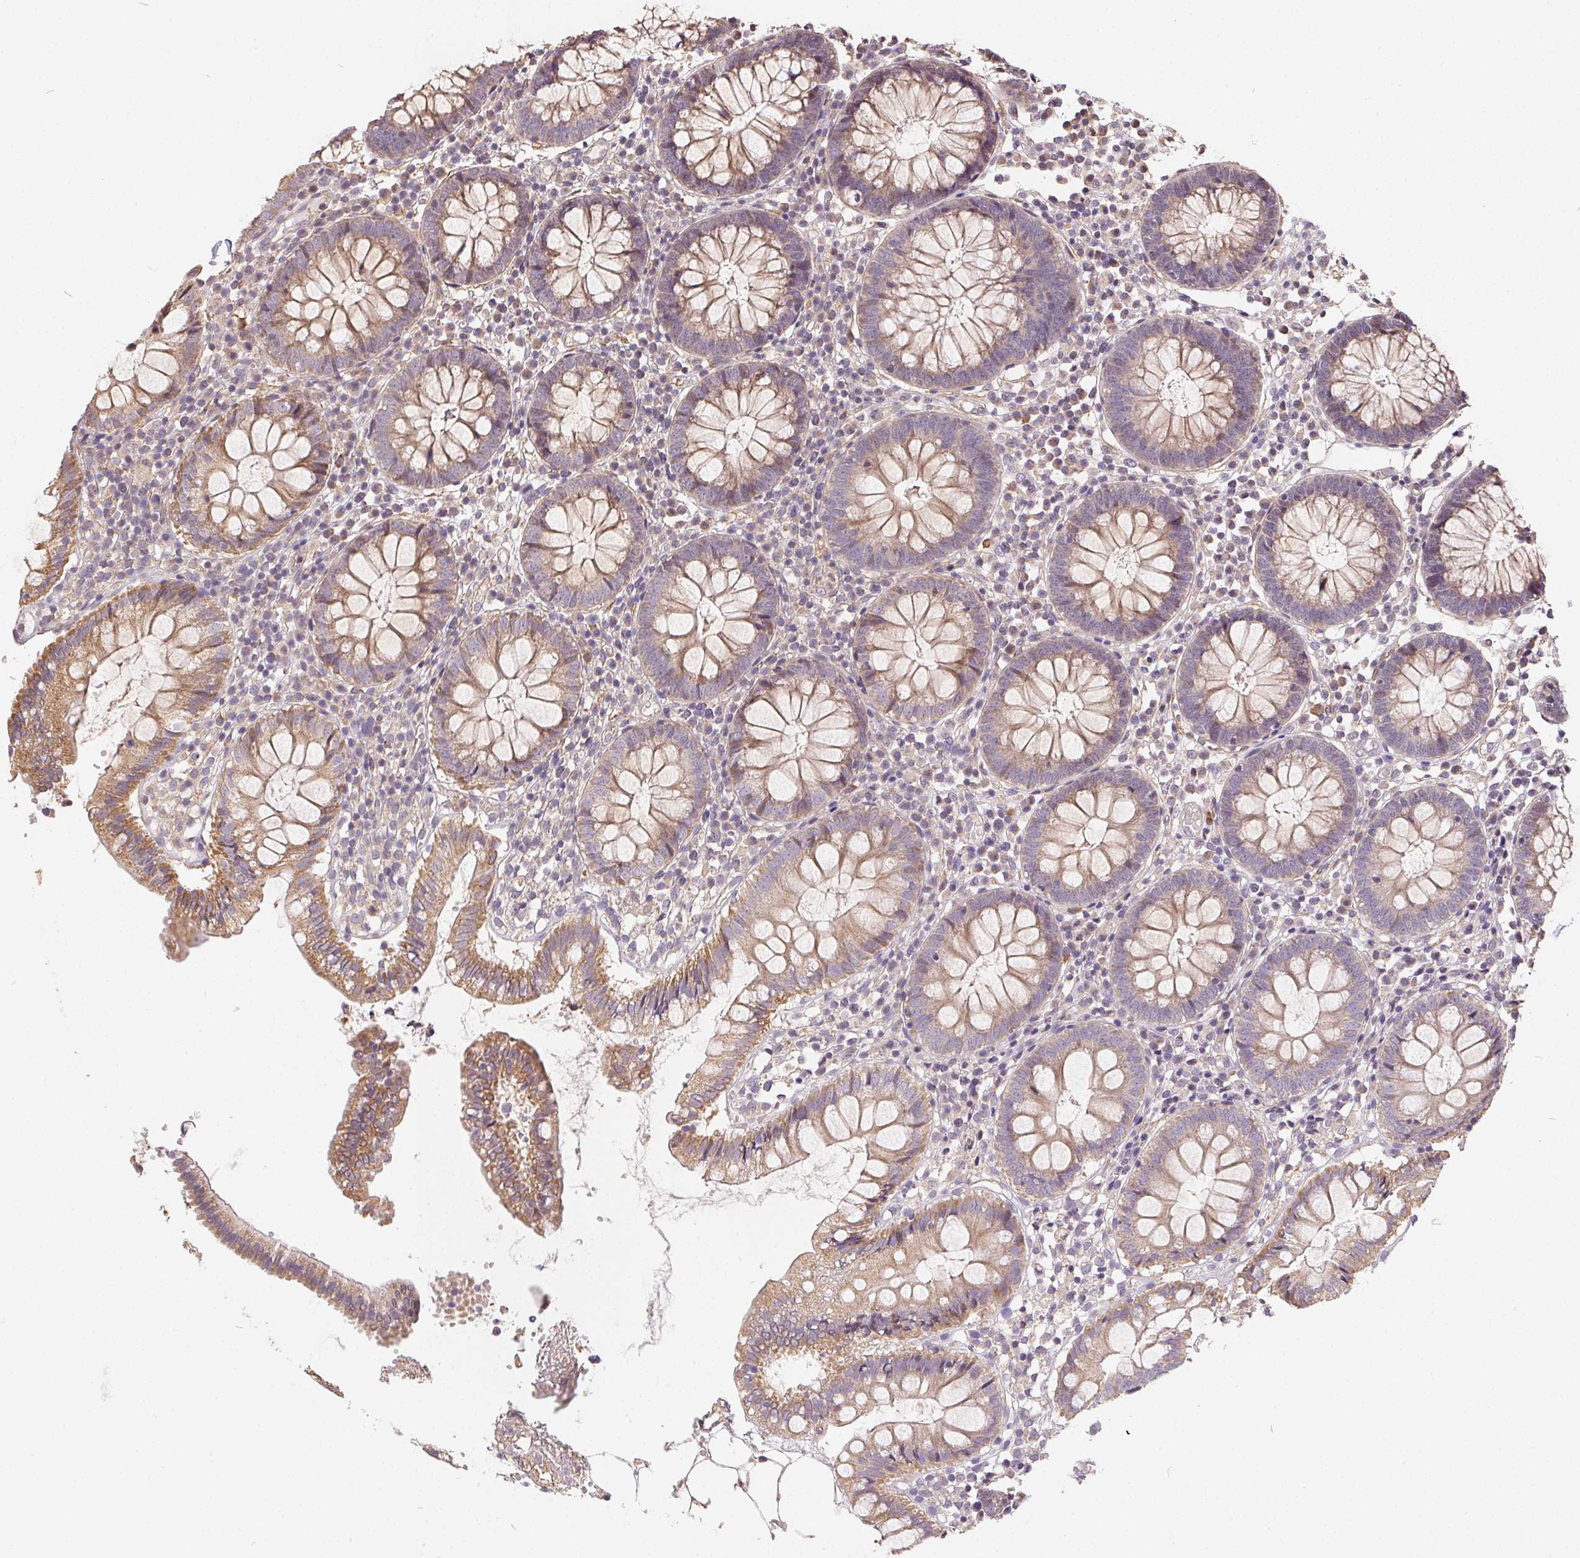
{"staining": {"intensity": "weak", "quantity": "25%-75%", "location": "cytoplasmic/membranous"}, "tissue": "colon", "cell_type": "Endothelial cells", "image_type": "normal", "snomed": [{"axis": "morphology", "description": "Normal tissue, NOS"}, {"axis": "morphology", "description": "Adenocarcinoma, NOS"}, {"axis": "topography", "description": "Colon"}], "caption": "Protein expression analysis of benign colon exhibits weak cytoplasmic/membranous positivity in about 25%-75% of endothelial cells. (DAB = brown stain, brightfield microscopy at high magnification).", "gene": "REV3L", "patient": {"sex": "male", "age": 83}}